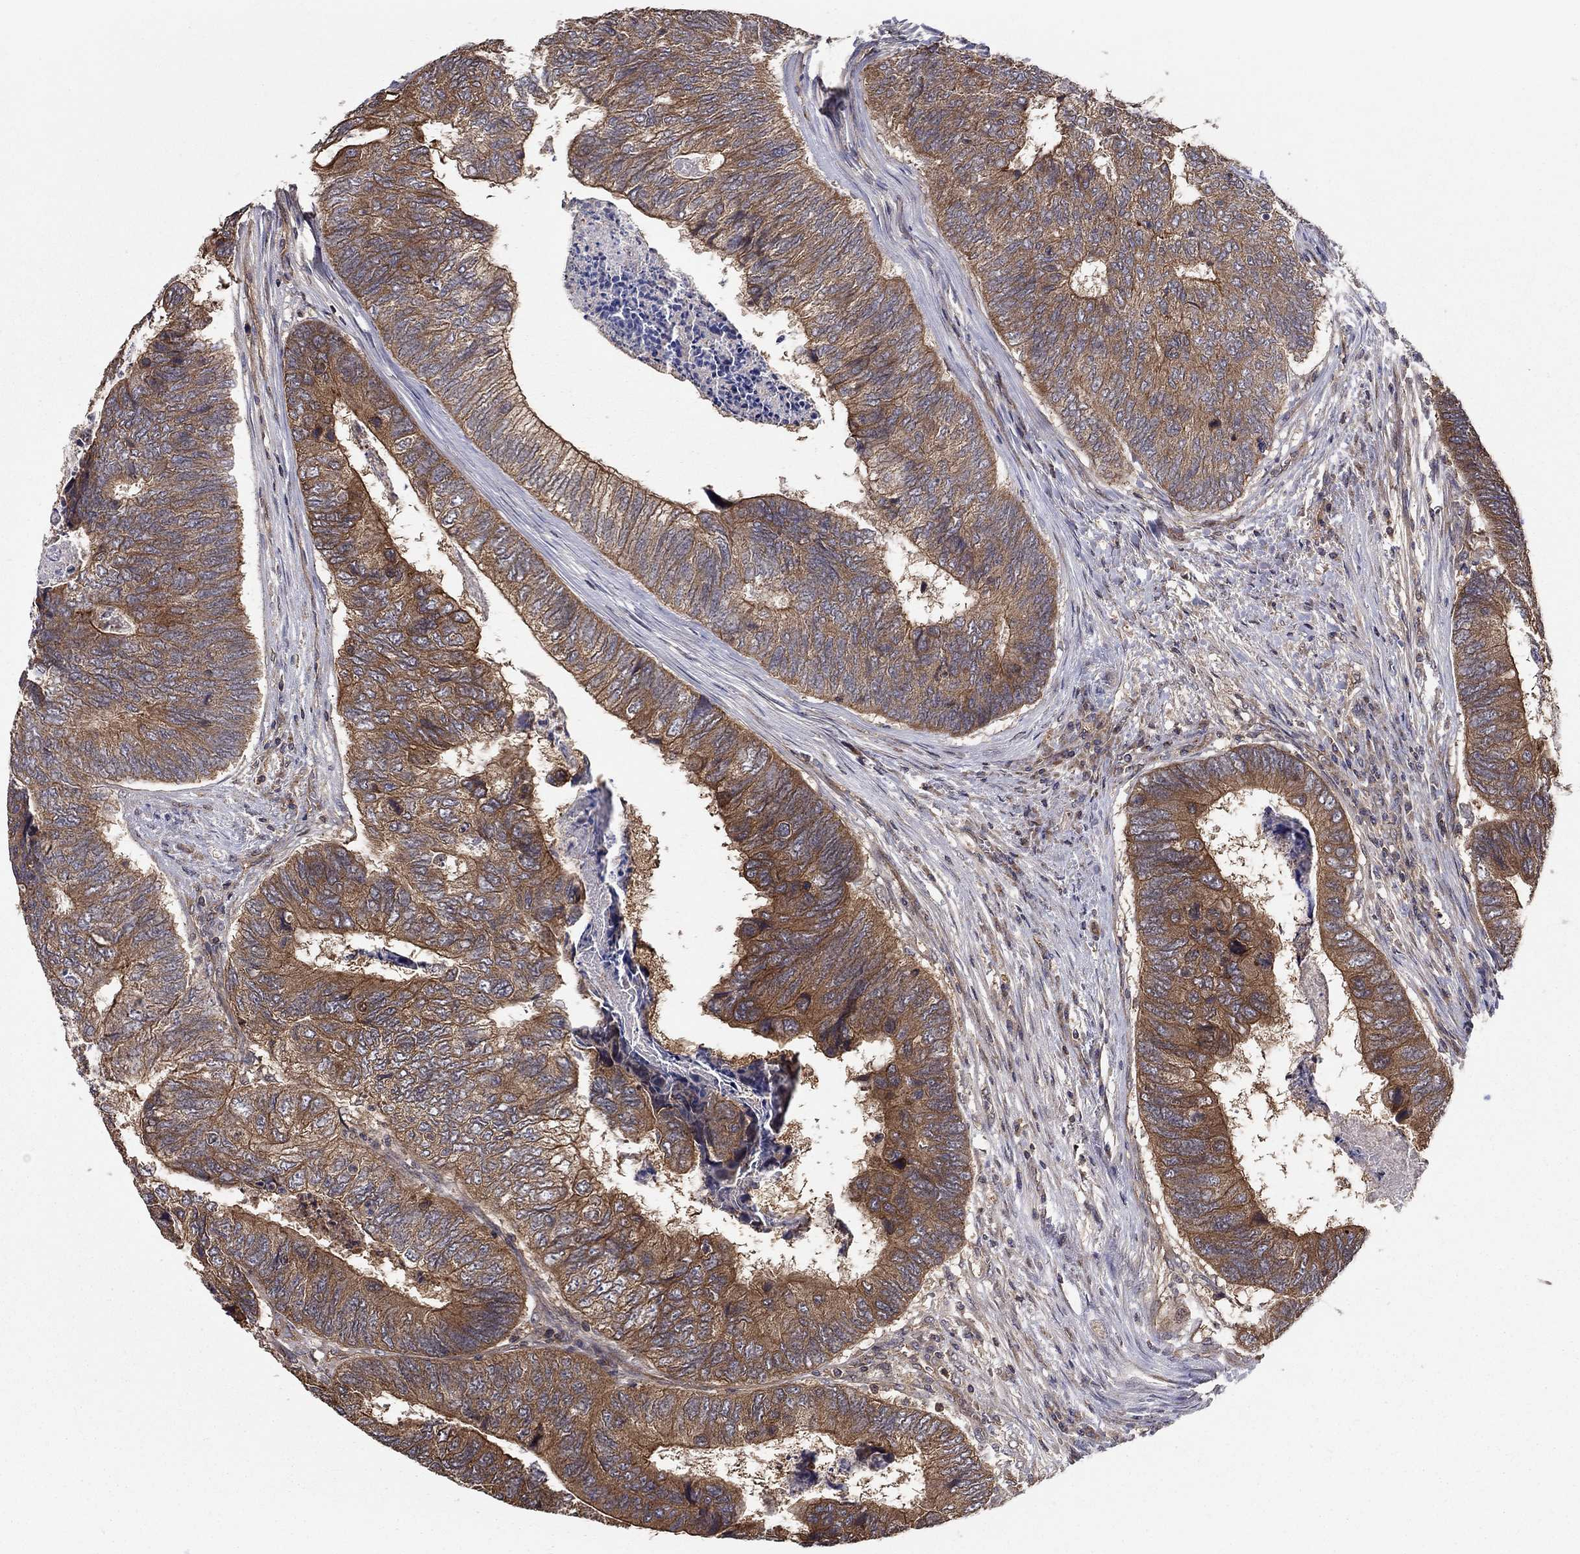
{"staining": {"intensity": "strong", "quantity": "<25%", "location": "cytoplasmic/membranous"}, "tissue": "colorectal cancer", "cell_type": "Tumor cells", "image_type": "cancer", "snomed": [{"axis": "morphology", "description": "Adenocarcinoma, NOS"}, {"axis": "topography", "description": "Colon"}], "caption": "IHC of human colorectal adenocarcinoma shows medium levels of strong cytoplasmic/membranous expression in about <25% of tumor cells.", "gene": "BMERB1", "patient": {"sex": "female", "age": 67}}